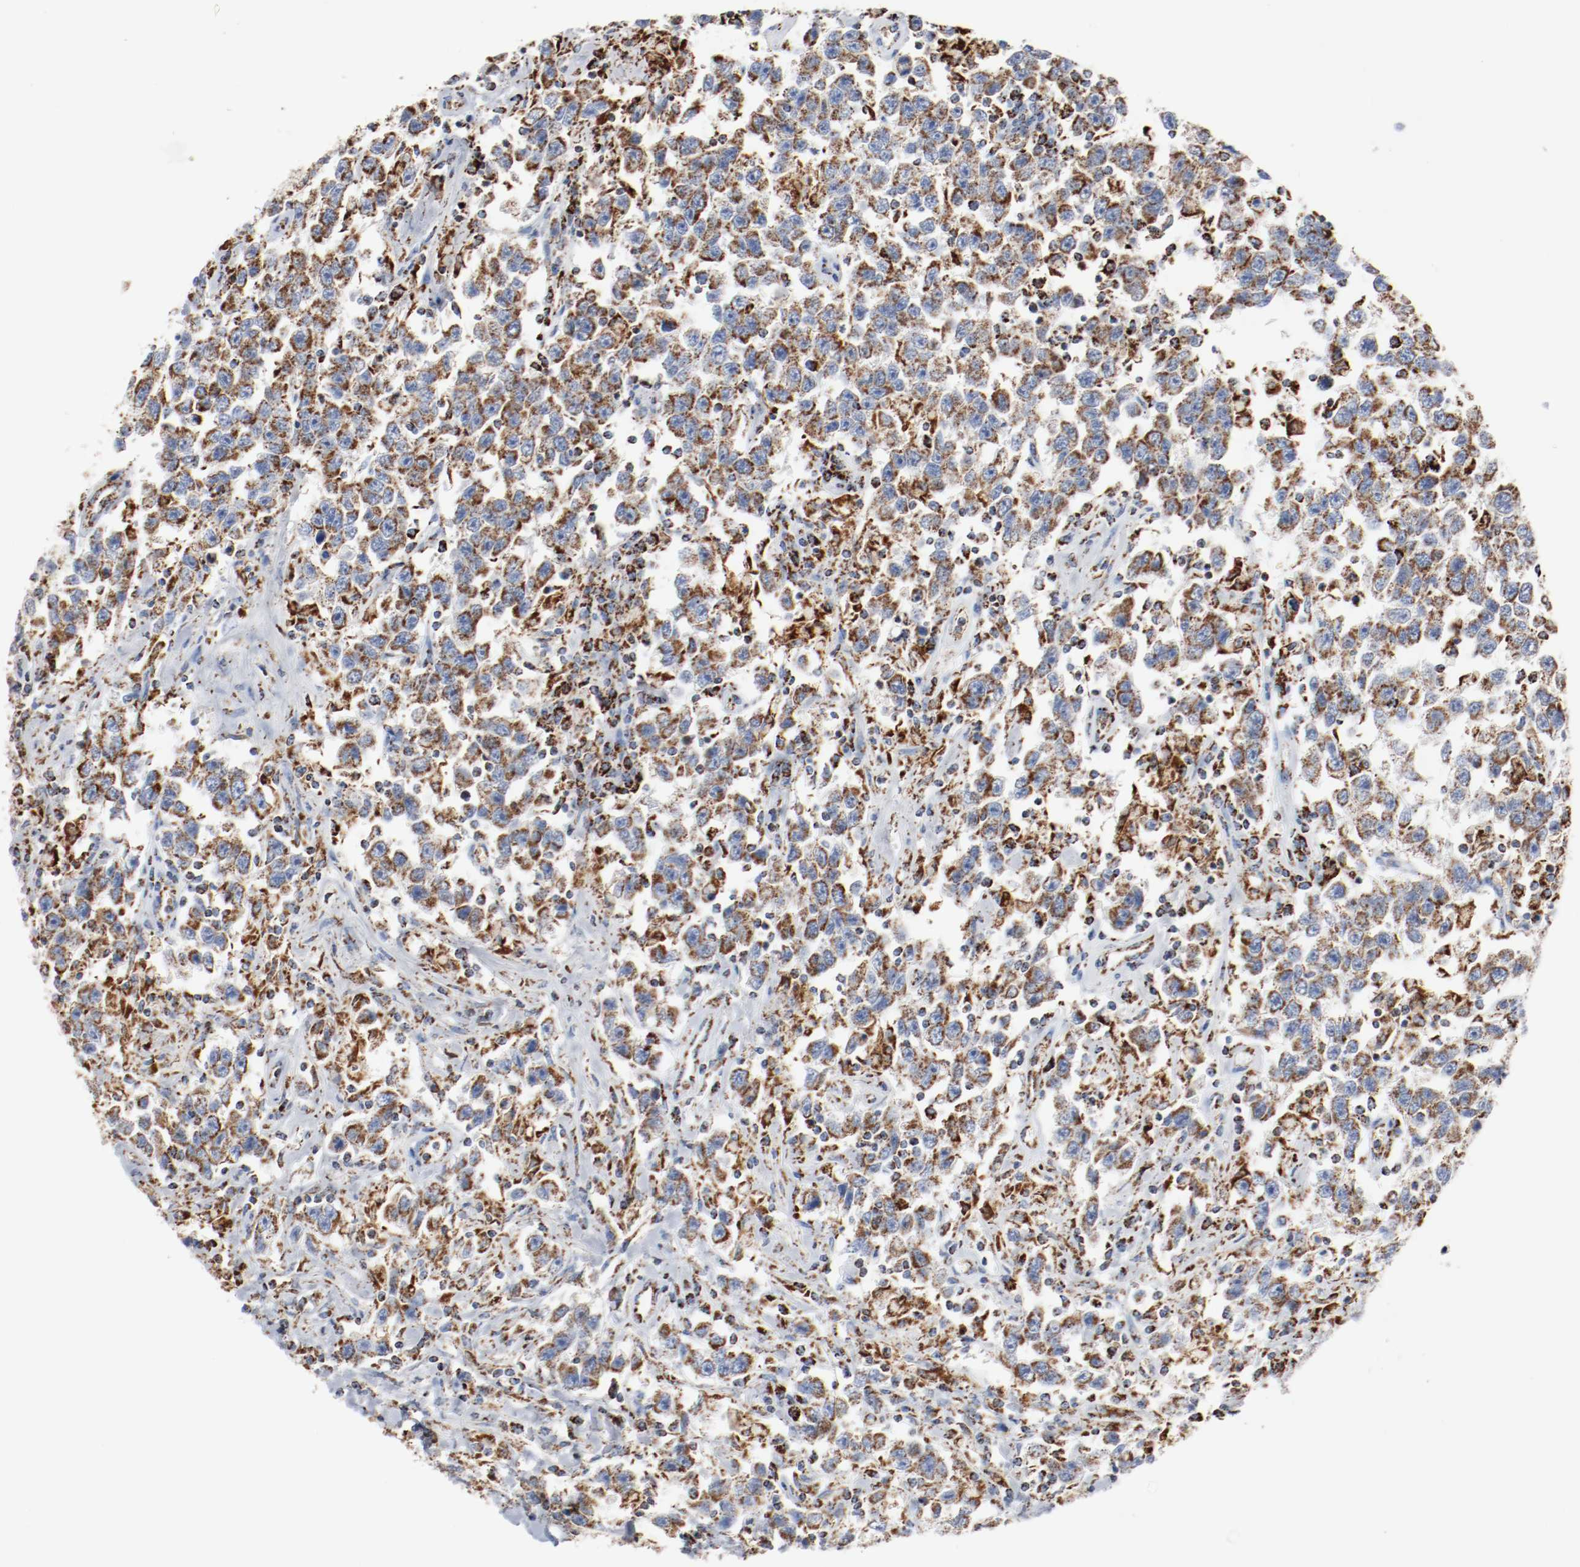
{"staining": {"intensity": "strong", "quantity": ">75%", "location": "cytoplasmic/membranous"}, "tissue": "testis cancer", "cell_type": "Tumor cells", "image_type": "cancer", "snomed": [{"axis": "morphology", "description": "Seminoma, NOS"}, {"axis": "topography", "description": "Testis"}], "caption": "Brown immunohistochemical staining in human seminoma (testis) shows strong cytoplasmic/membranous staining in approximately >75% of tumor cells. (DAB (3,3'-diaminobenzidine) IHC with brightfield microscopy, high magnification).", "gene": "NDUFB8", "patient": {"sex": "male", "age": 41}}